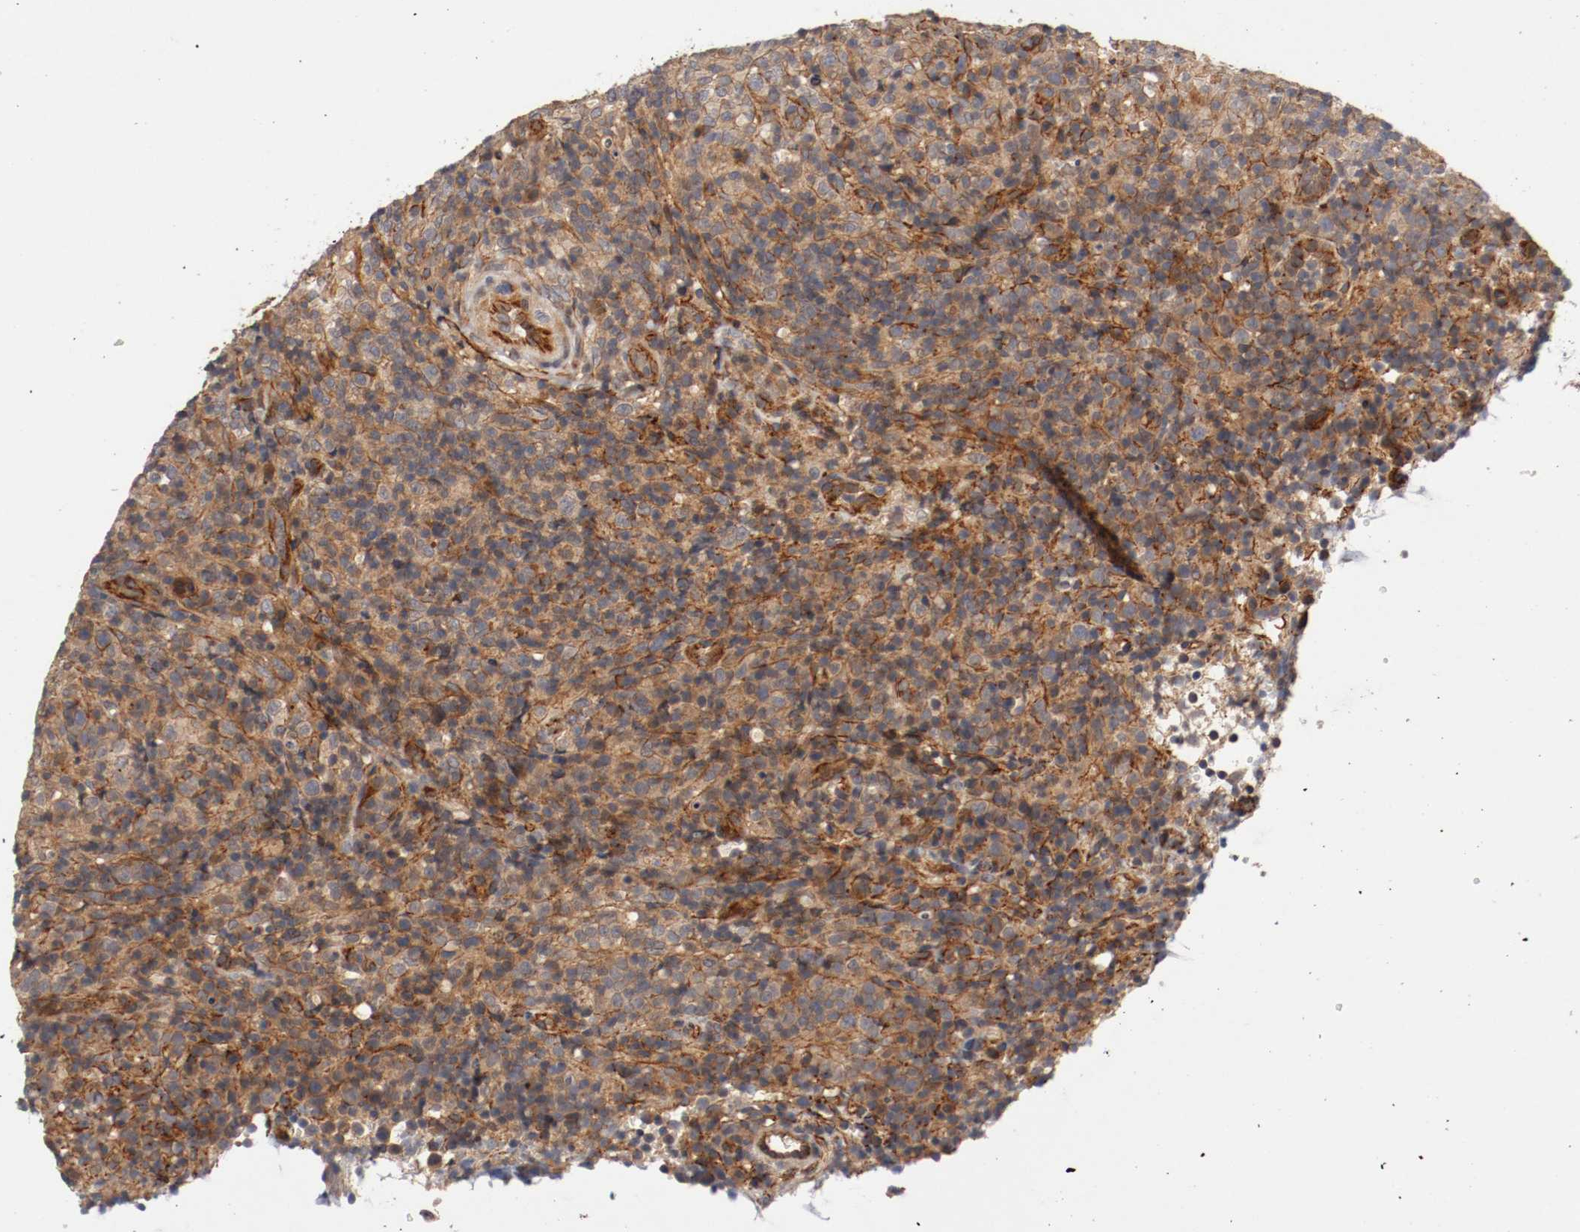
{"staining": {"intensity": "strong", "quantity": ">75%", "location": "cytoplasmic/membranous"}, "tissue": "lymphoma", "cell_type": "Tumor cells", "image_type": "cancer", "snomed": [{"axis": "morphology", "description": "Malignant lymphoma, non-Hodgkin's type, High grade"}, {"axis": "topography", "description": "Lymph node"}], "caption": "IHC of lymphoma shows high levels of strong cytoplasmic/membranous expression in about >75% of tumor cells.", "gene": "TYK2", "patient": {"sex": "female", "age": 76}}